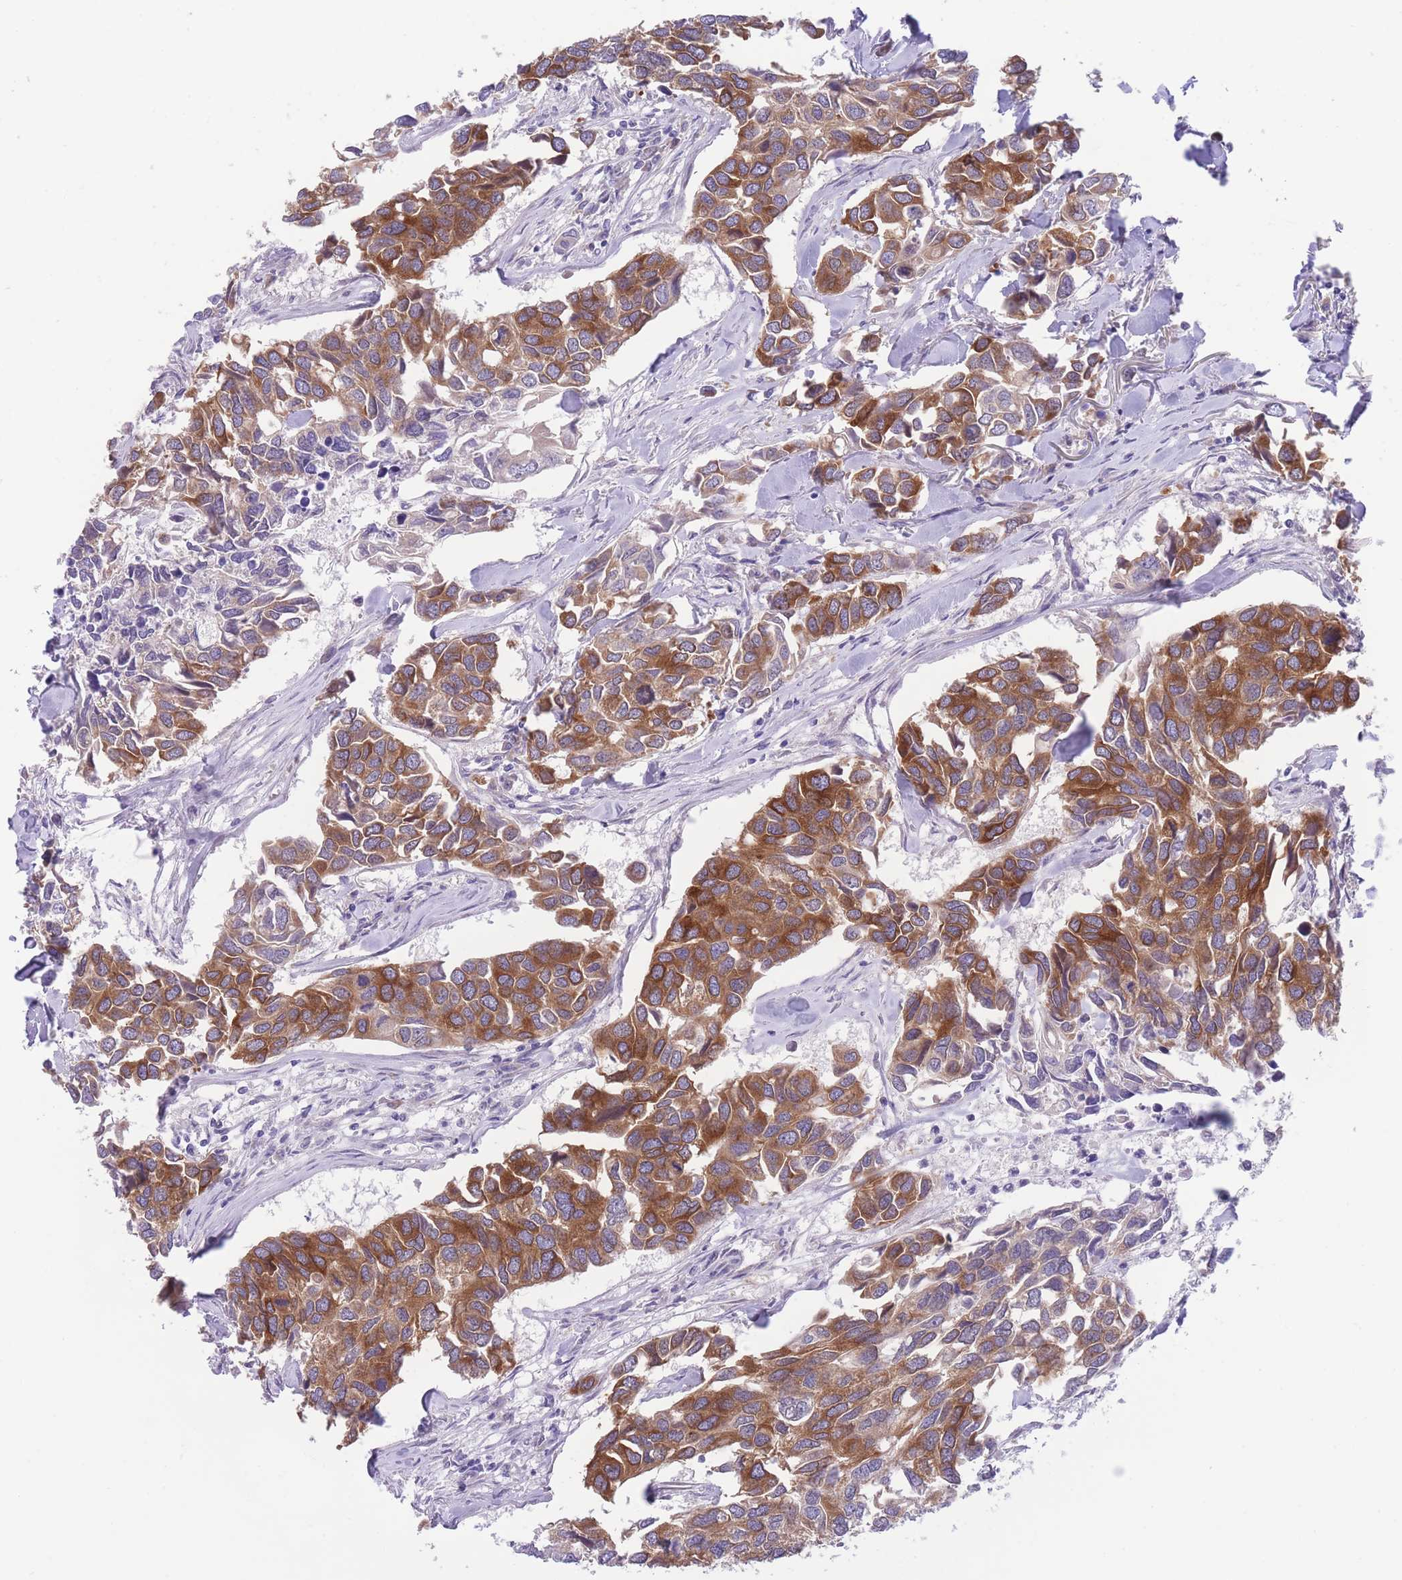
{"staining": {"intensity": "strong", "quantity": "25%-75%", "location": "cytoplasmic/membranous"}, "tissue": "breast cancer", "cell_type": "Tumor cells", "image_type": "cancer", "snomed": [{"axis": "morphology", "description": "Duct carcinoma"}, {"axis": "topography", "description": "Breast"}], "caption": "IHC of human breast cancer (invasive ductal carcinoma) reveals high levels of strong cytoplasmic/membranous staining in approximately 25%-75% of tumor cells.", "gene": "WWOX", "patient": {"sex": "female", "age": 83}}